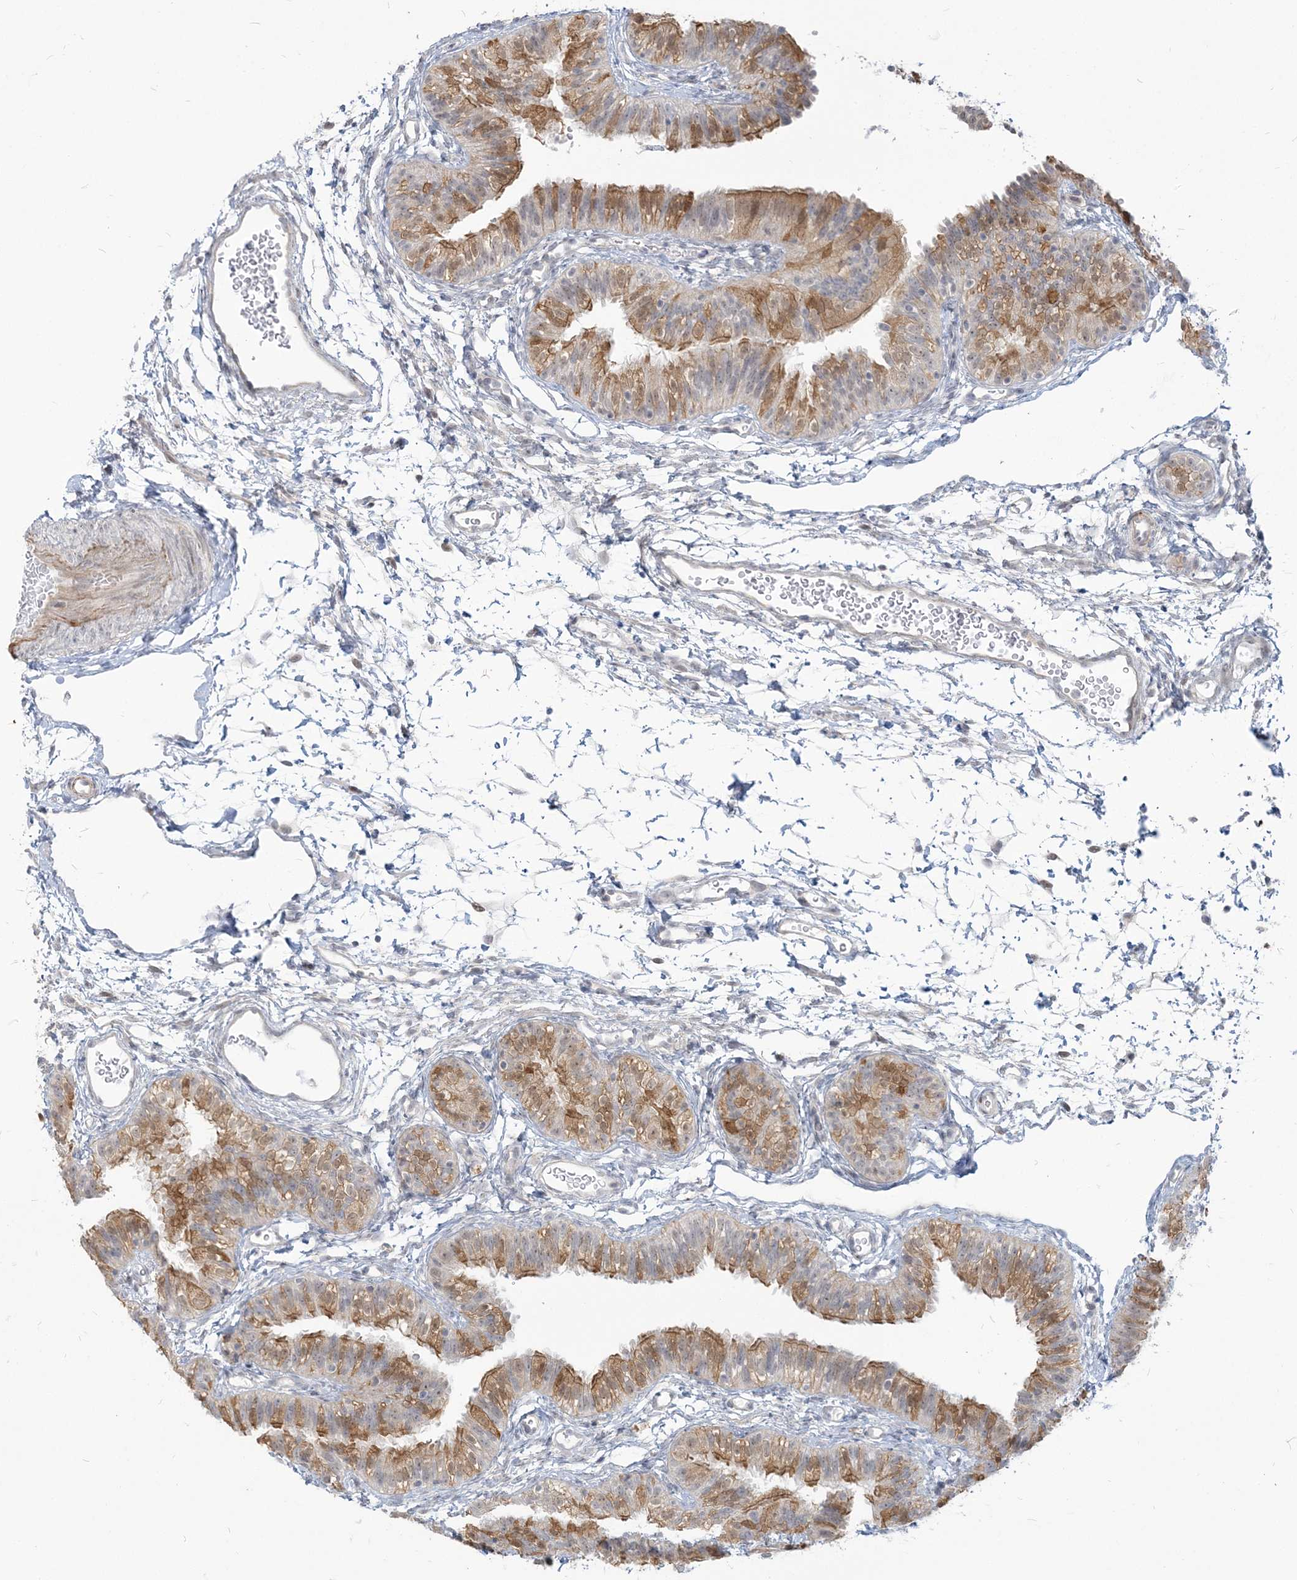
{"staining": {"intensity": "strong", "quantity": "25%-75%", "location": "cytoplasmic/membranous,nuclear"}, "tissue": "fallopian tube", "cell_type": "Glandular cells", "image_type": "normal", "snomed": [{"axis": "morphology", "description": "Normal tissue, NOS"}, {"axis": "topography", "description": "Fallopian tube"}], "caption": "This photomicrograph demonstrates immunohistochemistry staining of normal fallopian tube, with high strong cytoplasmic/membranous,nuclear positivity in approximately 25%-75% of glandular cells.", "gene": "SDAD1", "patient": {"sex": "female", "age": 35}}